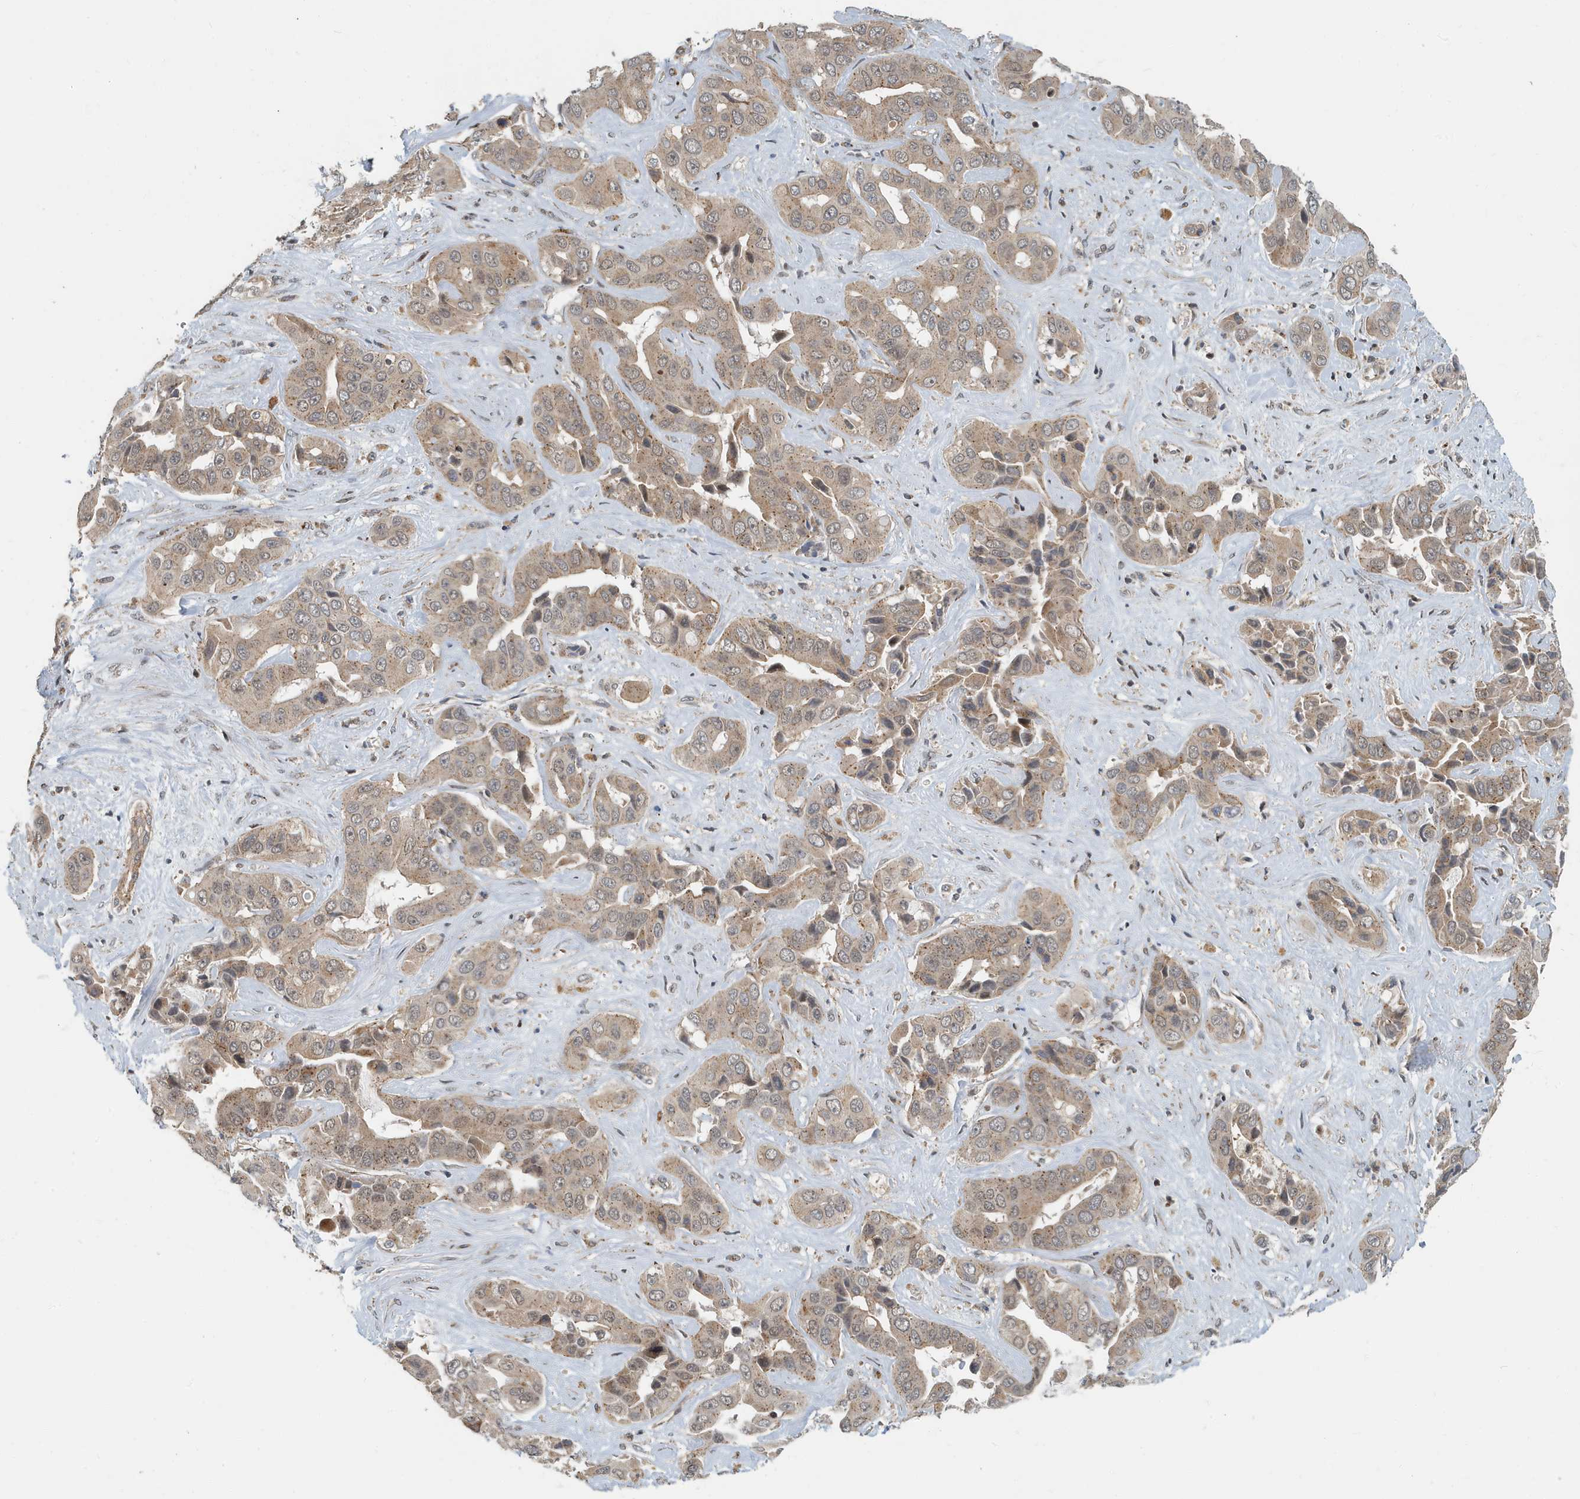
{"staining": {"intensity": "weak", "quantity": ">75%", "location": "cytoplasmic/membranous"}, "tissue": "liver cancer", "cell_type": "Tumor cells", "image_type": "cancer", "snomed": [{"axis": "morphology", "description": "Cholangiocarcinoma"}, {"axis": "topography", "description": "Liver"}], "caption": "There is low levels of weak cytoplasmic/membranous positivity in tumor cells of liver cancer (cholangiocarcinoma), as demonstrated by immunohistochemical staining (brown color).", "gene": "KIF15", "patient": {"sex": "female", "age": 52}}